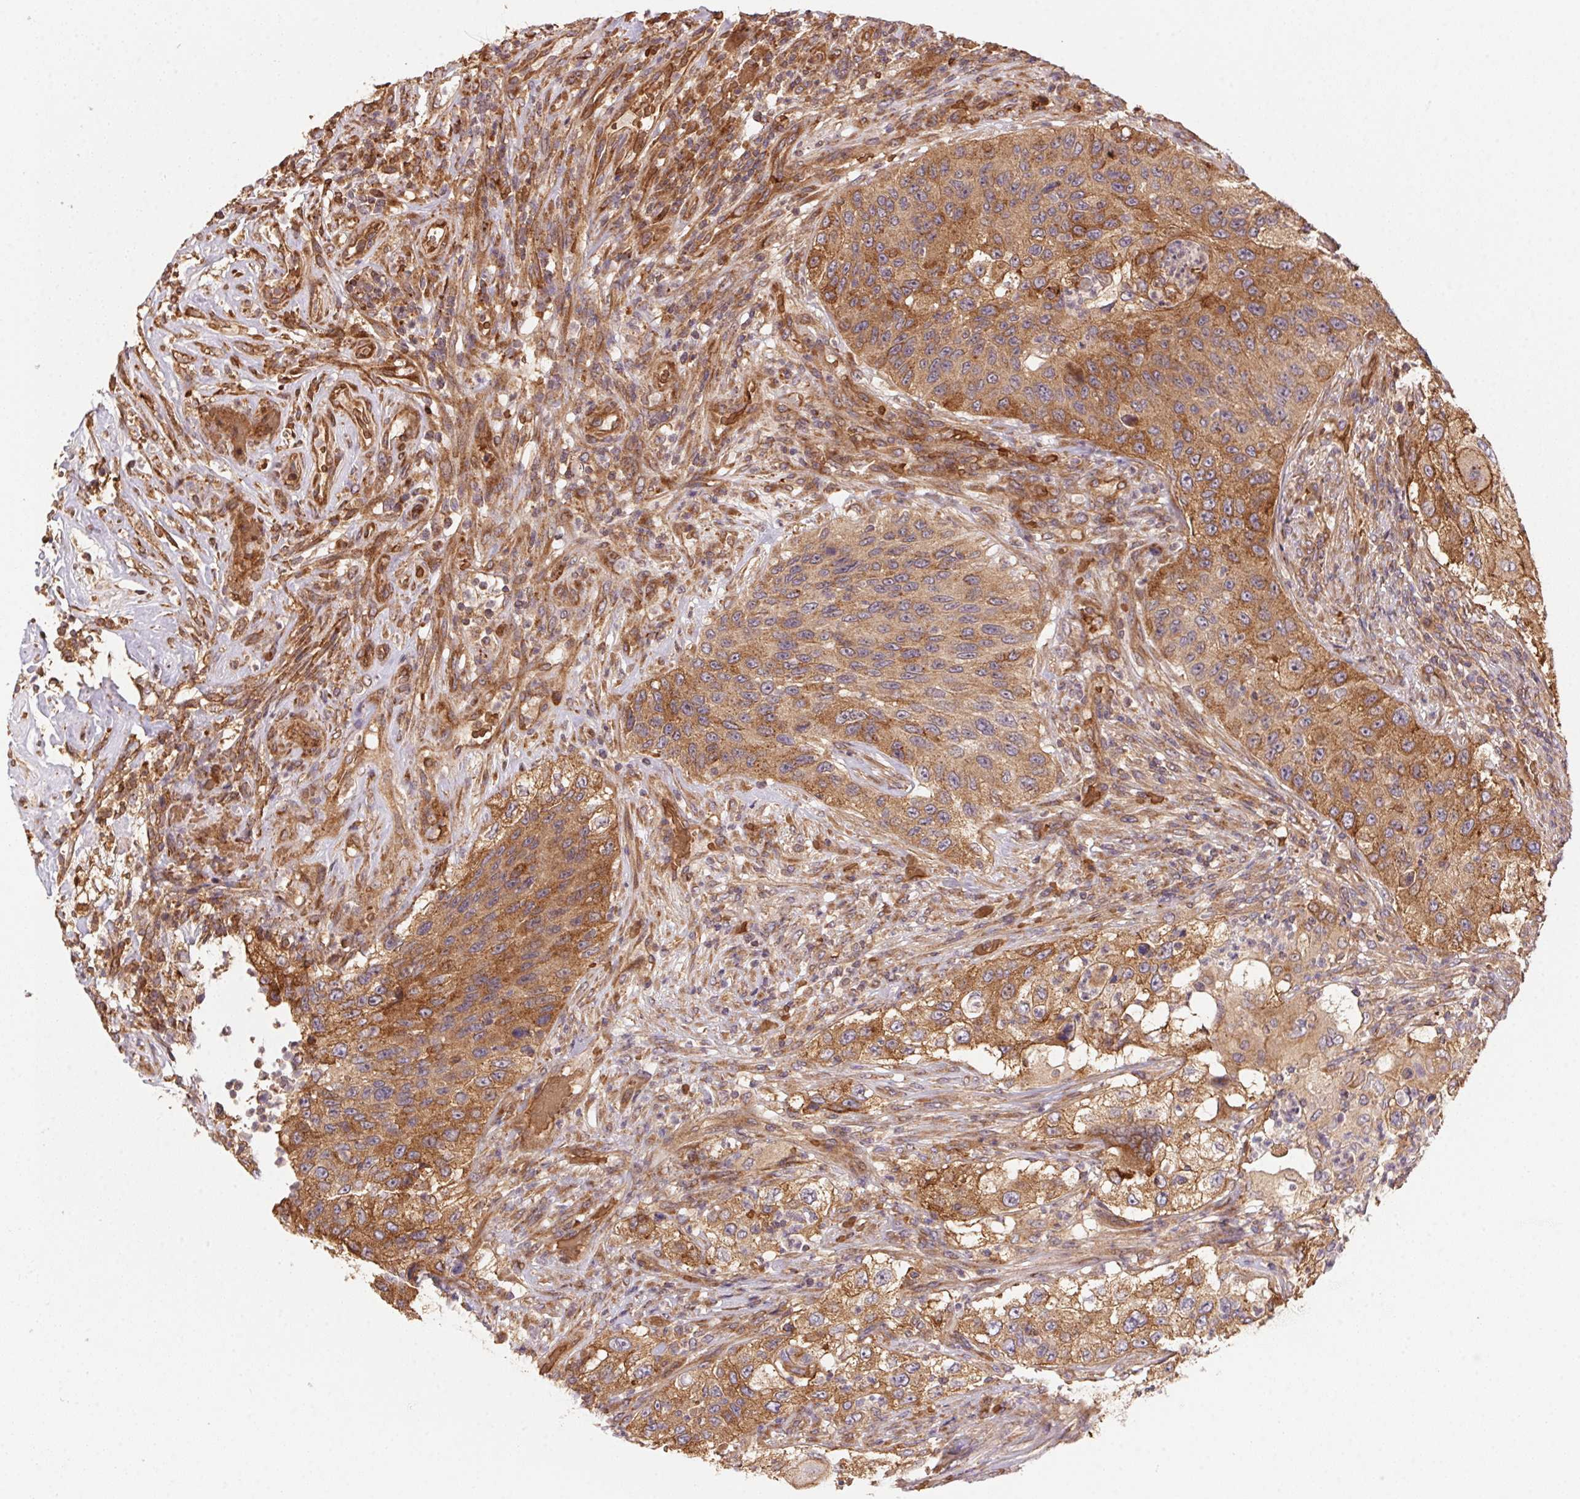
{"staining": {"intensity": "moderate", "quantity": ">75%", "location": "cytoplasmic/membranous"}, "tissue": "urothelial cancer", "cell_type": "Tumor cells", "image_type": "cancer", "snomed": [{"axis": "morphology", "description": "Urothelial carcinoma, High grade"}, {"axis": "topography", "description": "Urinary bladder"}], "caption": "A high-resolution image shows immunohistochemistry staining of urothelial cancer, which shows moderate cytoplasmic/membranous positivity in approximately >75% of tumor cells.", "gene": "USE1", "patient": {"sex": "female", "age": 60}}